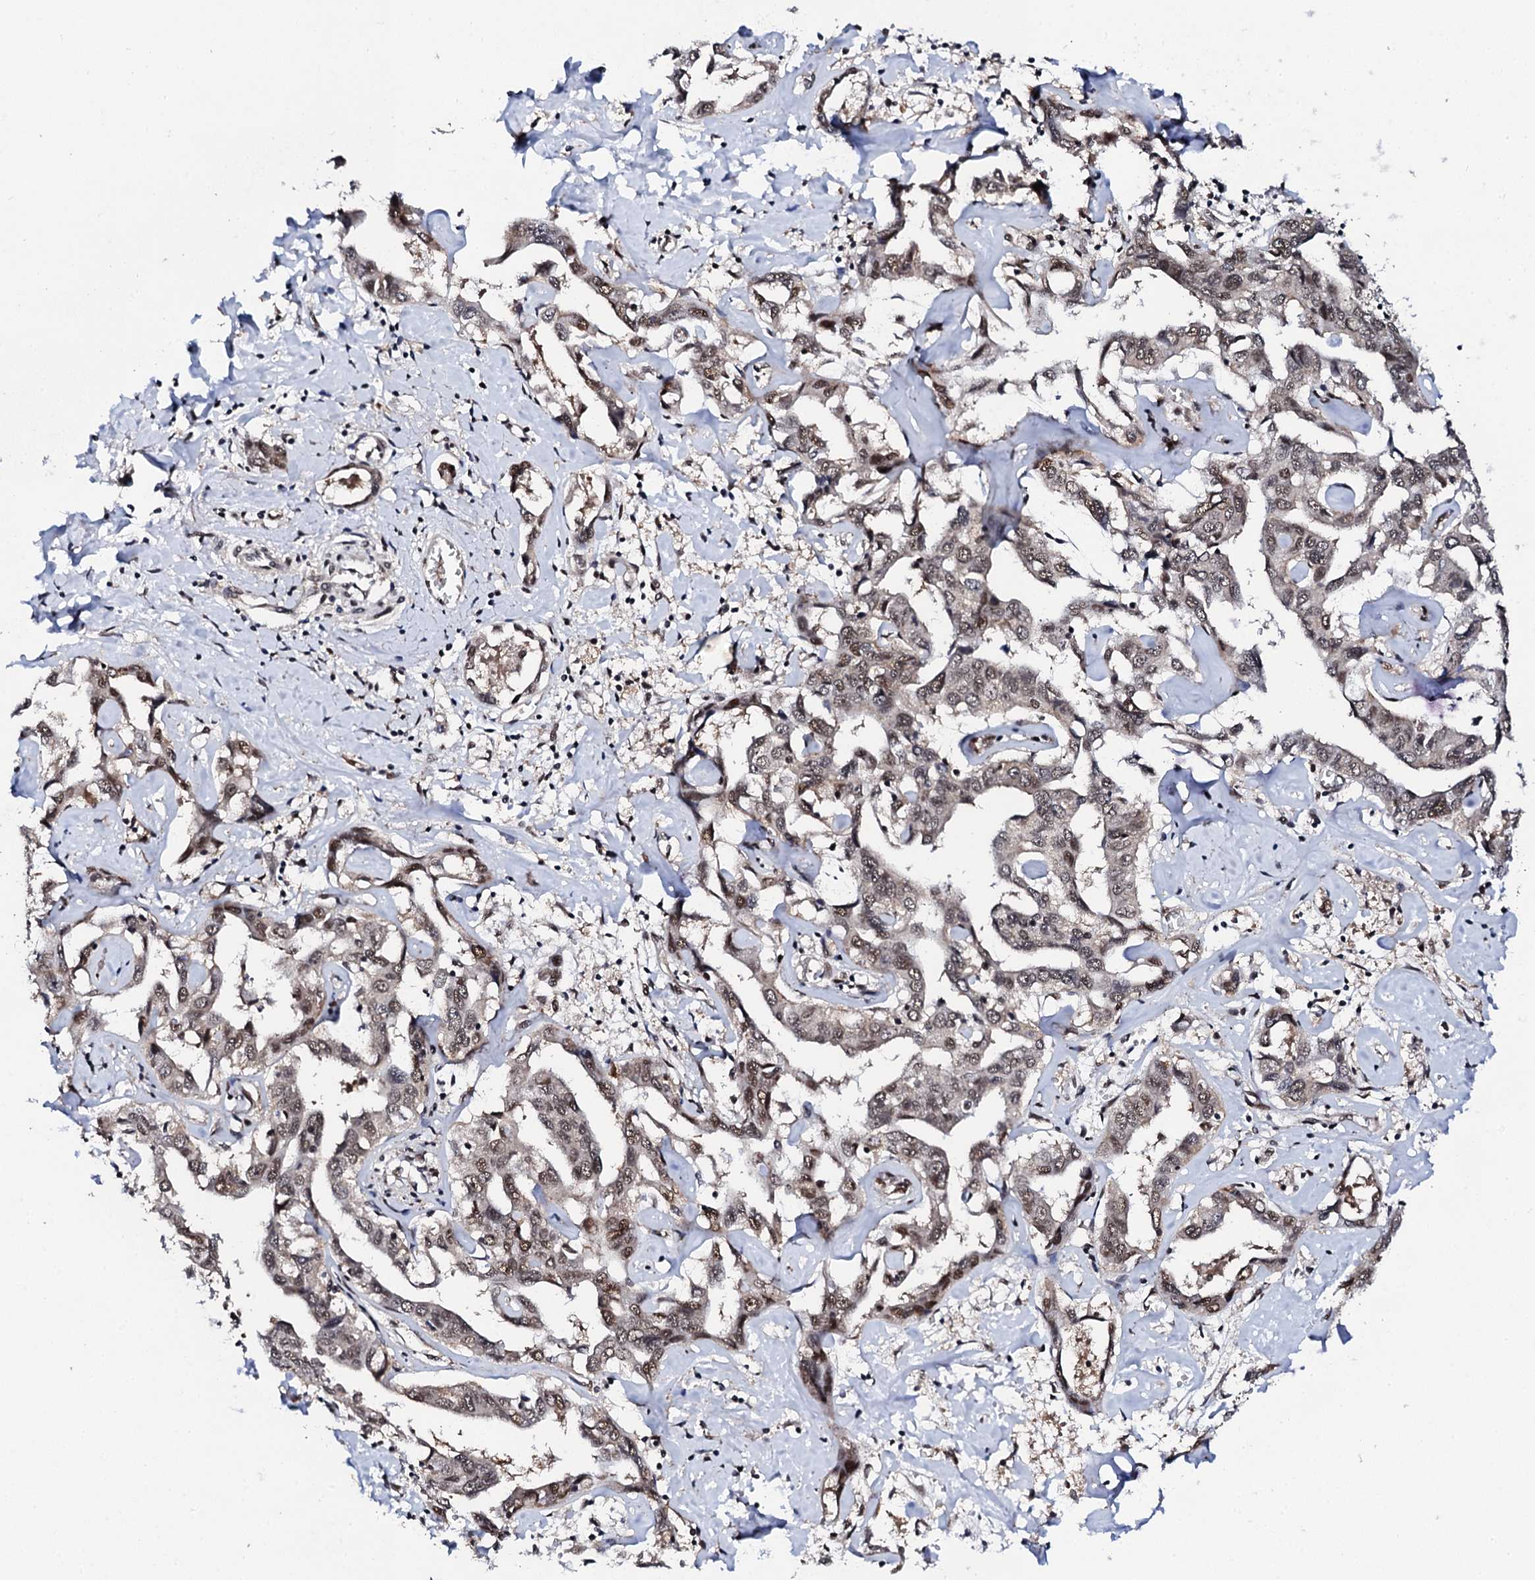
{"staining": {"intensity": "moderate", "quantity": ">75%", "location": "nuclear"}, "tissue": "liver cancer", "cell_type": "Tumor cells", "image_type": "cancer", "snomed": [{"axis": "morphology", "description": "Cholangiocarcinoma"}, {"axis": "topography", "description": "Liver"}], "caption": "Tumor cells reveal medium levels of moderate nuclear expression in approximately >75% of cells in human cholangiocarcinoma (liver). The staining is performed using DAB (3,3'-diaminobenzidine) brown chromogen to label protein expression. The nuclei are counter-stained blue using hematoxylin.", "gene": "CSTF3", "patient": {"sex": "male", "age": 59}}